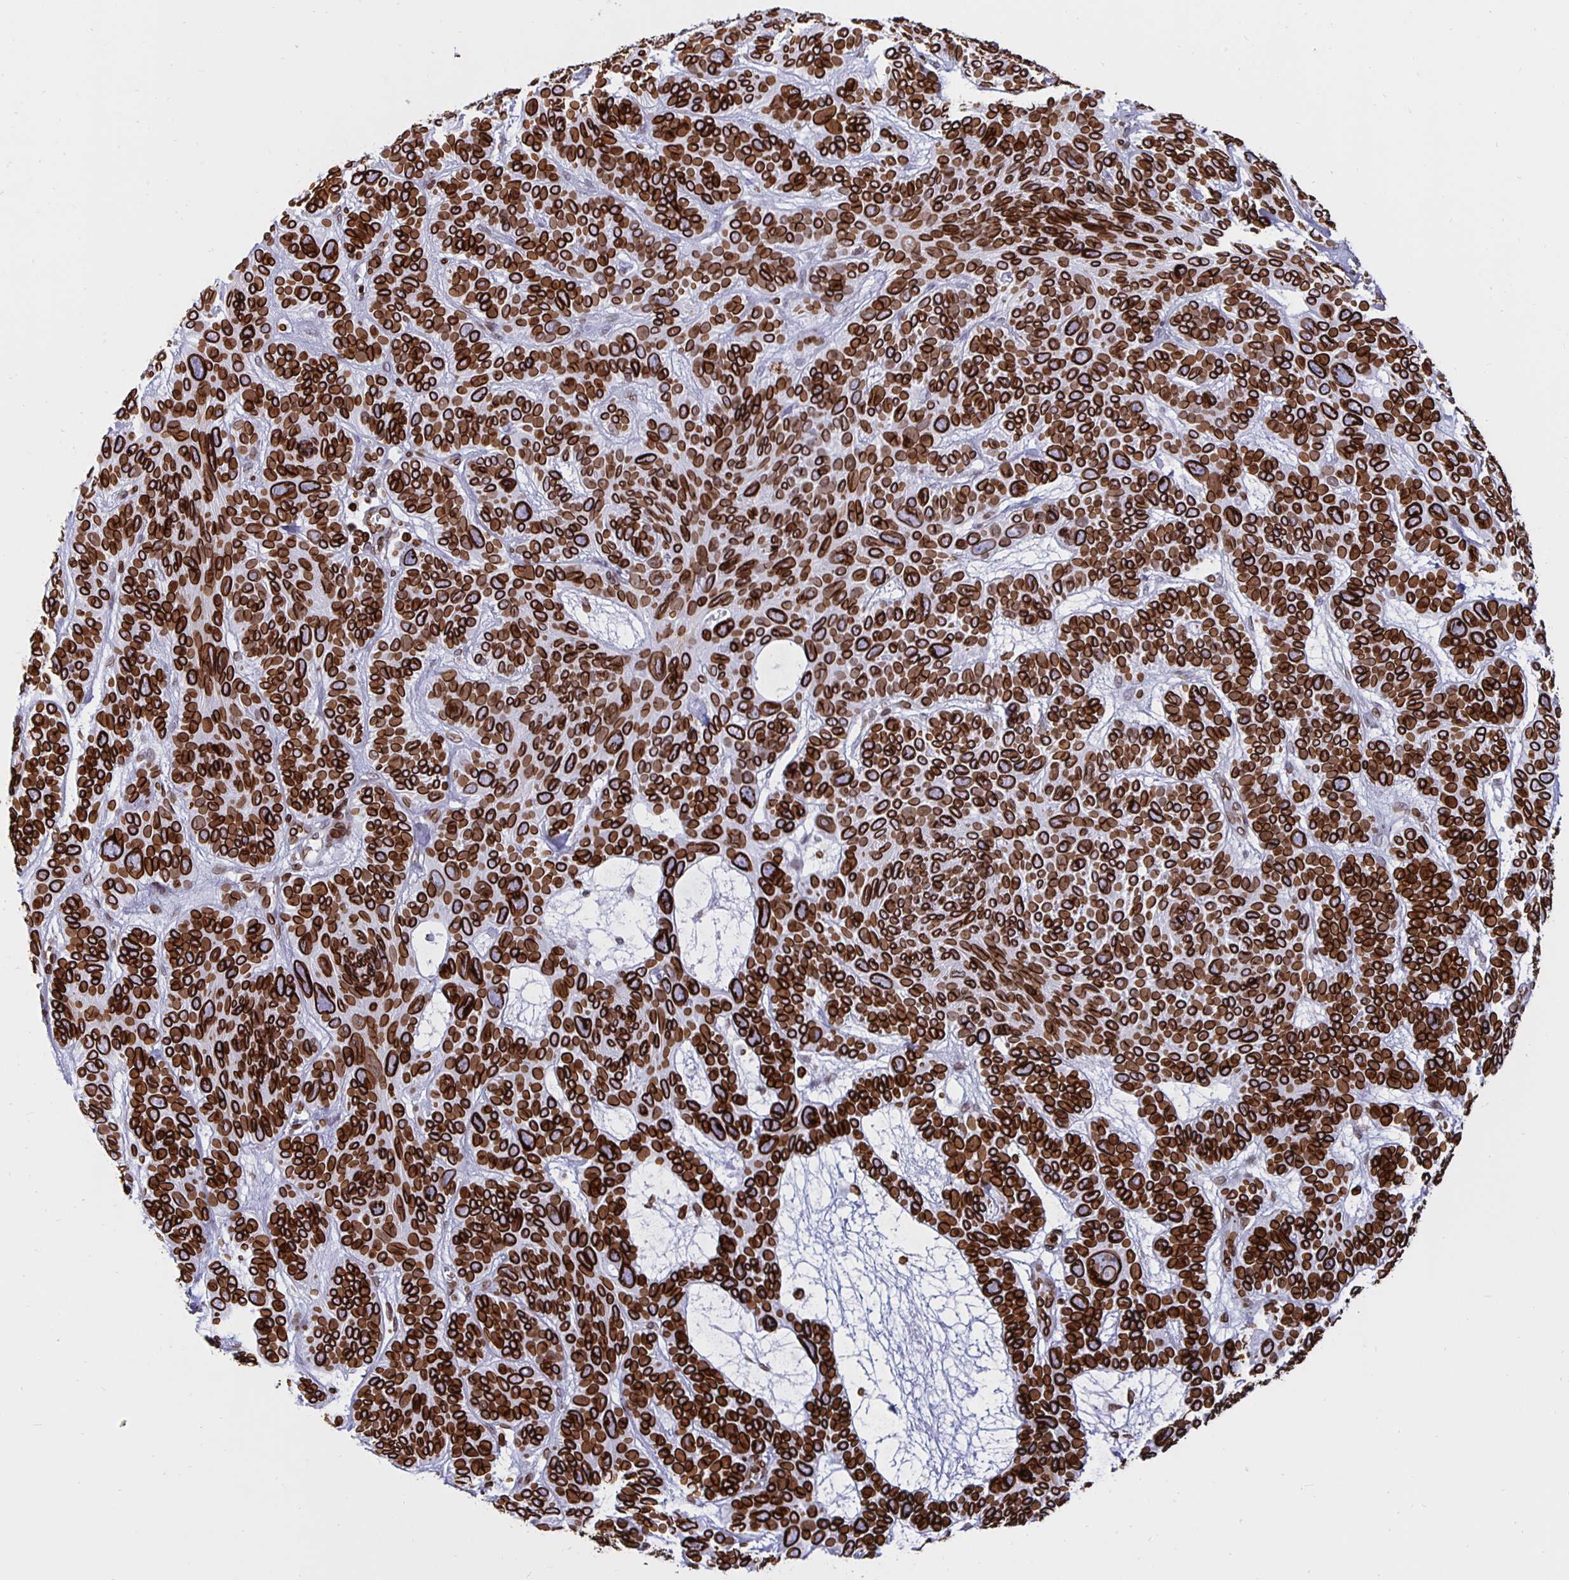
{"staining": {"intensity": "strong", "quantity": ">75%", "location": "cytoplasmic/membranous,nuclear"}, "tissue": "skin cancer", "cell_type": "Tumor cells", "image_type": "cancer", "snomed": [{"axis": "morphology", "description": "Basal cell carcinoma"}, {"axis": "topography", "description": "Skin"}, {"axis": "topography", "description": "Skin of face"}], "caption": "Human skin cancer (basal cell carcinoma) stained with a brown dye demonstrates strong cytoplasmic/membranous and nuclear positive expression in about >75% of tumor cells.", "gene": "LMNB1", "patient": {"sex": "male", "age": 73}}